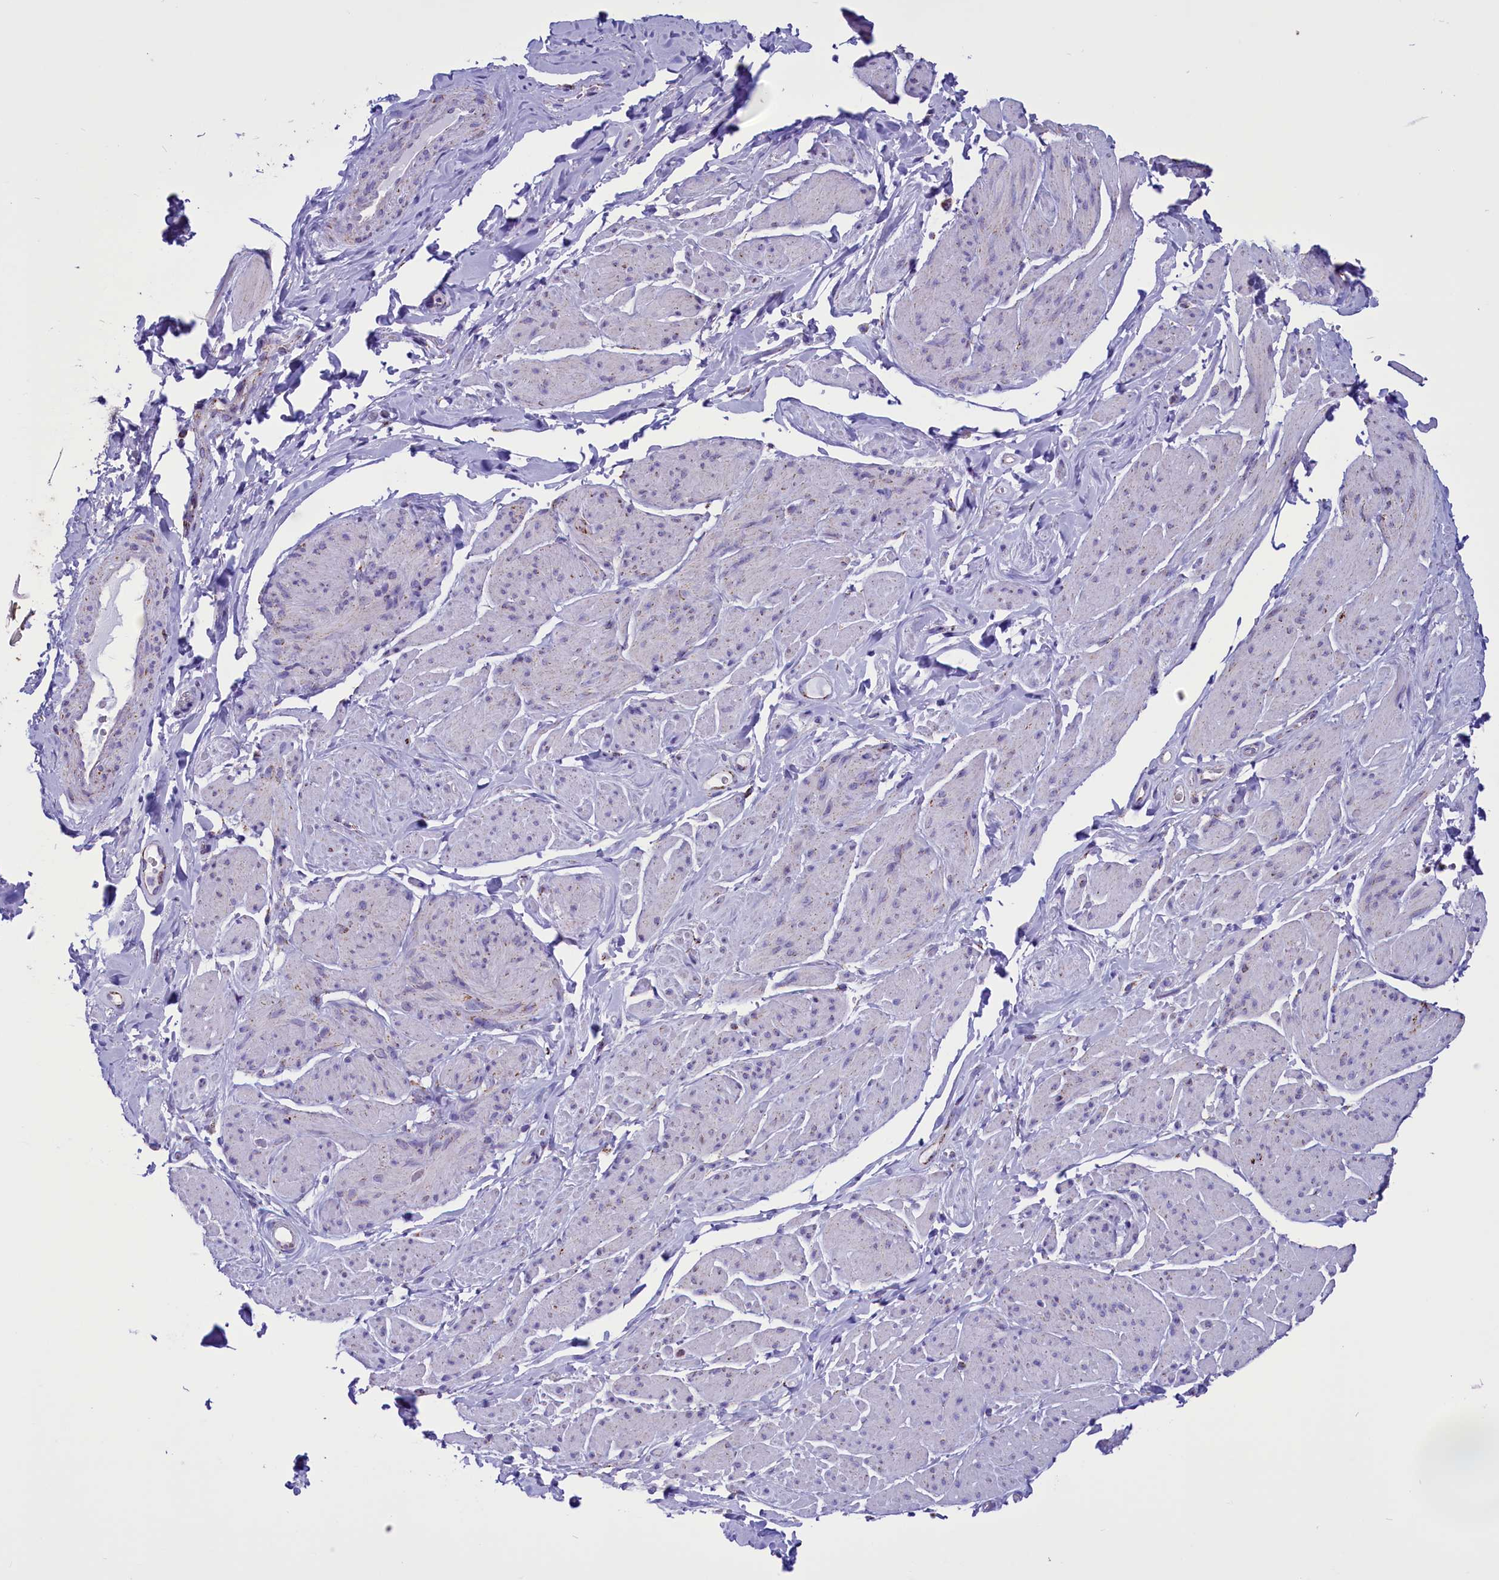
{"staining": {"intensity": "moderate", "quantity": "25%-75%", "location": "cytoplasmic/membranous"}, "tissue": "smooth muscle", "cell_type": "Smooth muscle cells", "image_type": "normal", "snomed": [{"axis": "morphology", "description": "Normal tissue, NOS"}, {"axis": "topography", "description": "Smooth muscle"}, {"axis": "topography", "description": "Peripheral nerve tissue"}], "caption": "Immunohistochemistry histopathology image of unremarkable smooth muscle: smooth muscle stained using IHC exhibits medium levels of moderate protein expression localized specifically in the cytoplasmic/membranous of smooth muscle cells, appearing as a cytoplasmic/membranous brown color.", "gene": "ICA1L", "patient": {"sex": "male", "age": 69}}